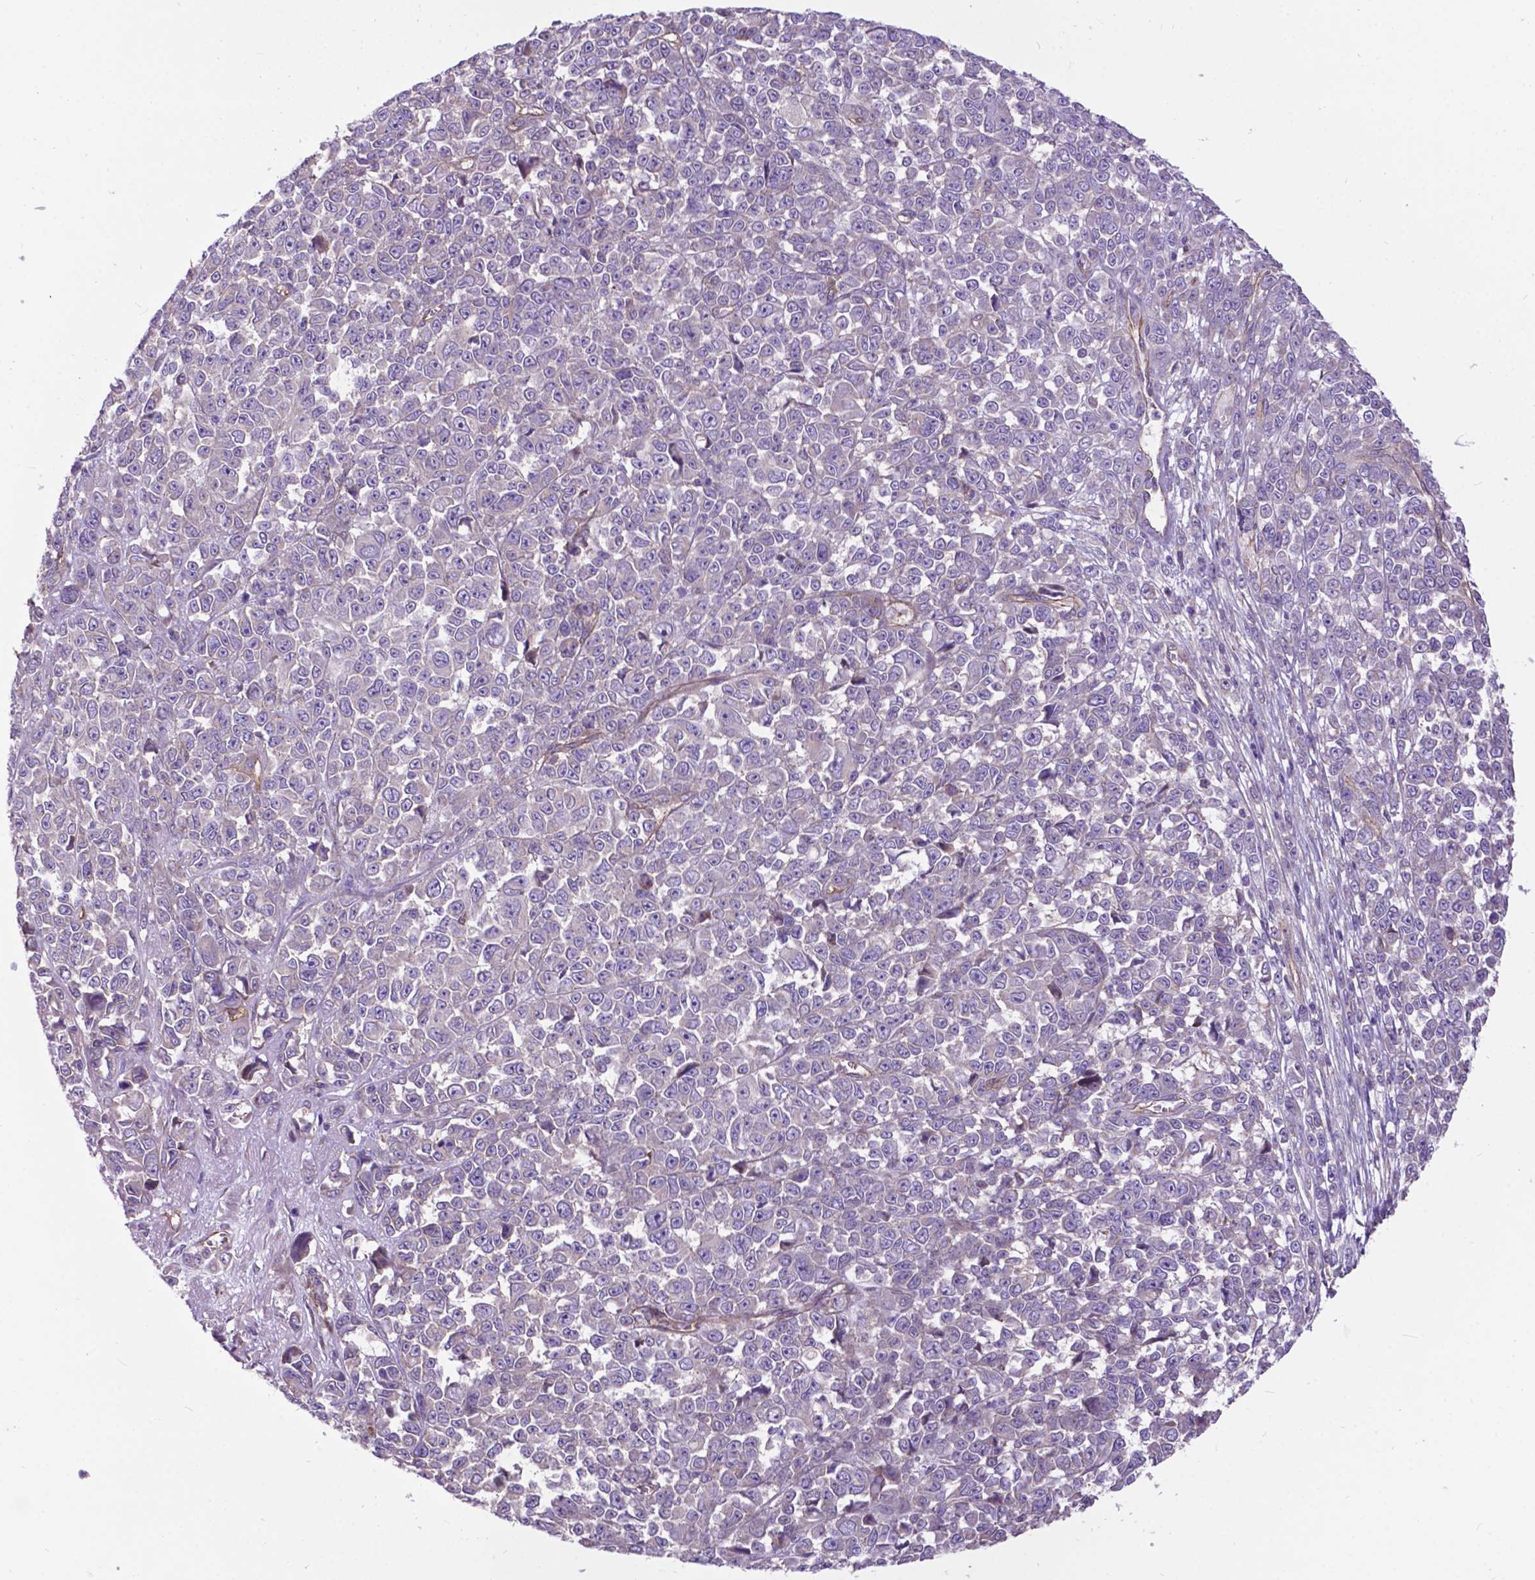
{"staining": {"intensity": "negative", "quantity": "none", "location": "none"}, "tissue": "melanoma", "cell_type": "Tumor cells", "image_type": "cancer", "snomed": [{"axis": "morphology", "description": "Malignant melanoma, NOS"}, {"axis": "topography", "description": "Skin"}], "caption": "DAB (3,3'-diaminobenzidine) immunohistochemical staining of human malignant melanoma exhibits no significant expression in tumor cells.", "gene": "FLT4", "patient": {"sex": "female", "age": 95}}